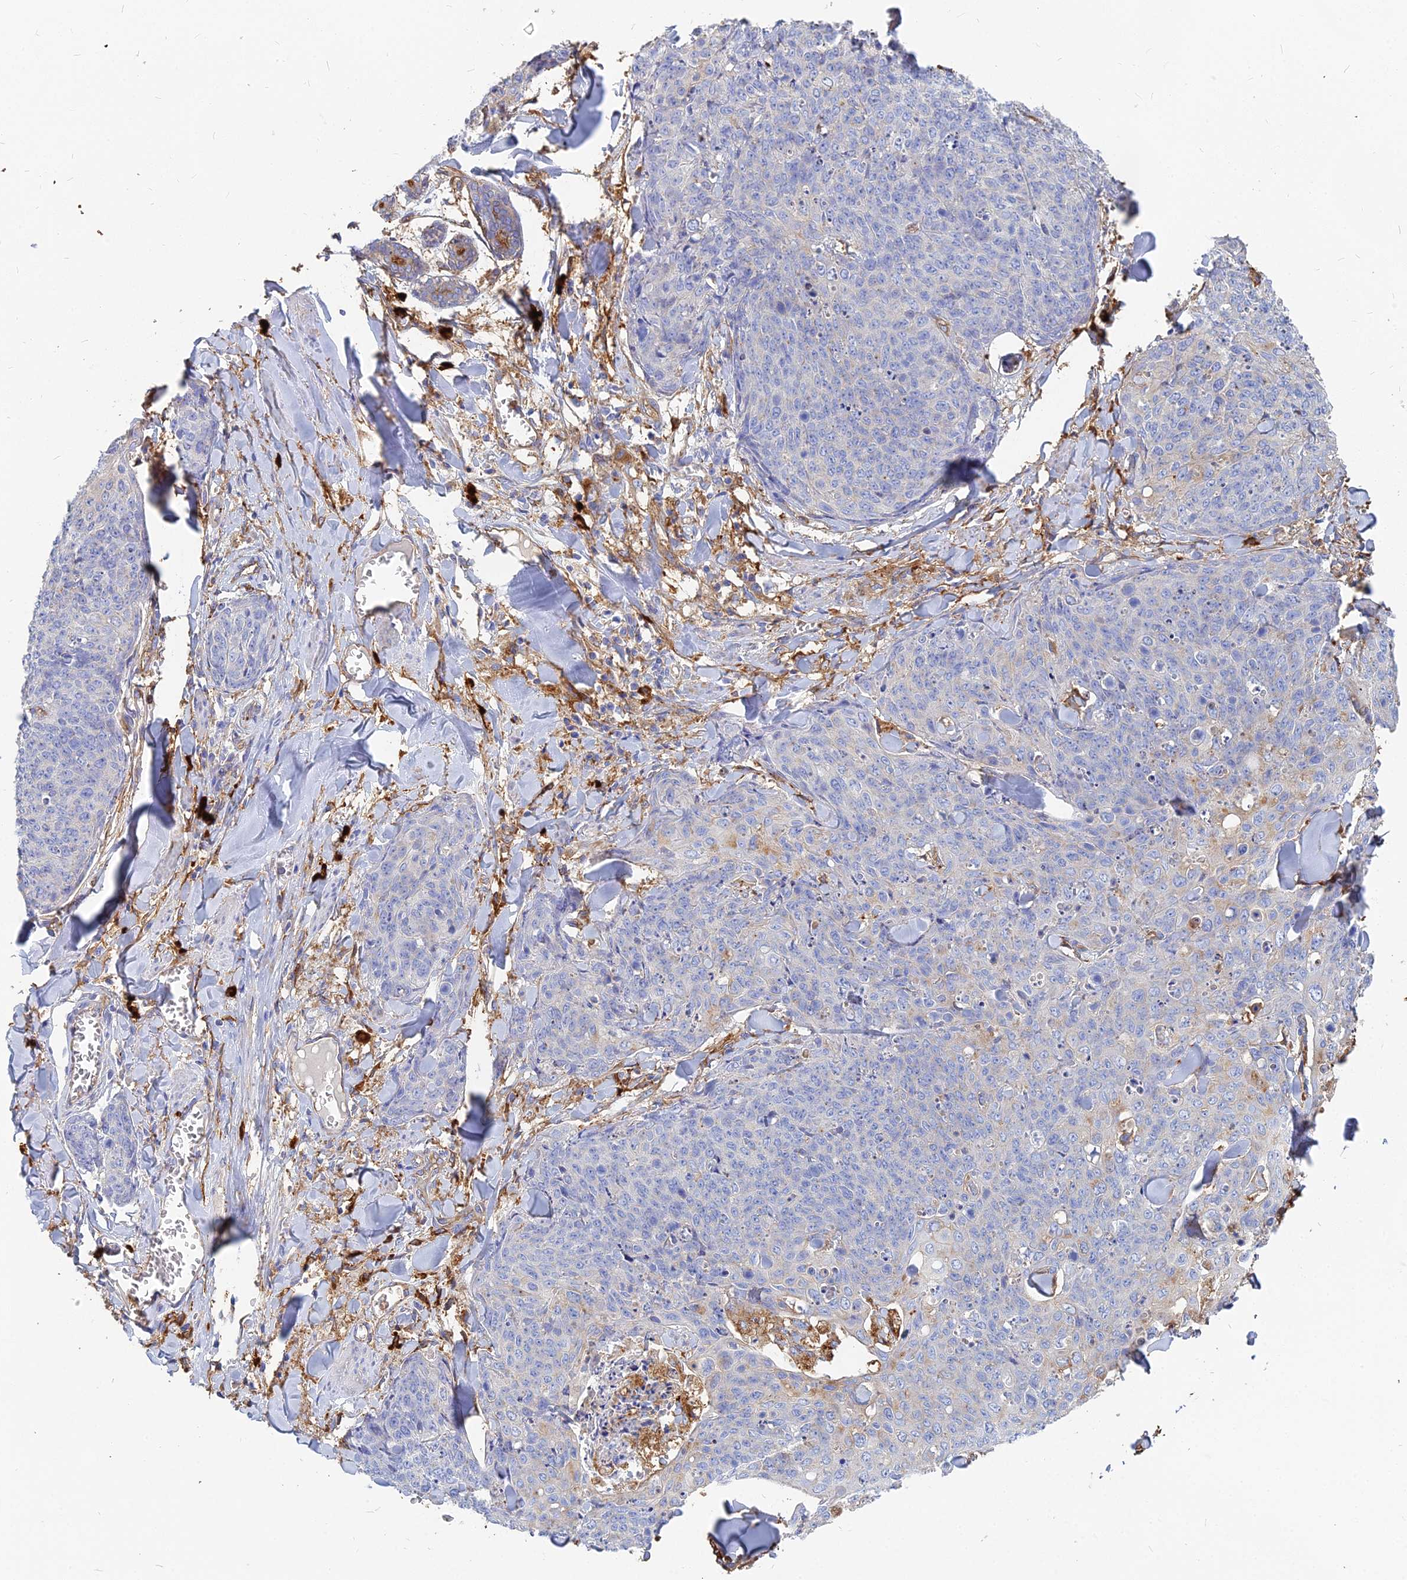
{"staining": {"intensity": "negative", "quantity": "none", "location": "none"}, "tissue": "skin cancer", "cell_type": "Tumor cells", "image_type": "cancer", "snomed": [{"axis": "morphology", "description": "Squamous cell carcinoma, NOS"}, {"axis": "topography", "description": "Skin"}, {"axis": "topography", "description": "Vulva"}], "caption": "This histopathology image is of squamous cell carcinoma (skin) stained with immunohistochemistry (IHC) to label a protein in brown with the nuclei are counter-stained blue. There is no staining in tumor cells. (DAB (3,3'-diaminobenzidine) IHC, high magnification).", "gene": "VAT1", "patient": {"sex": "female", "age": 85}}